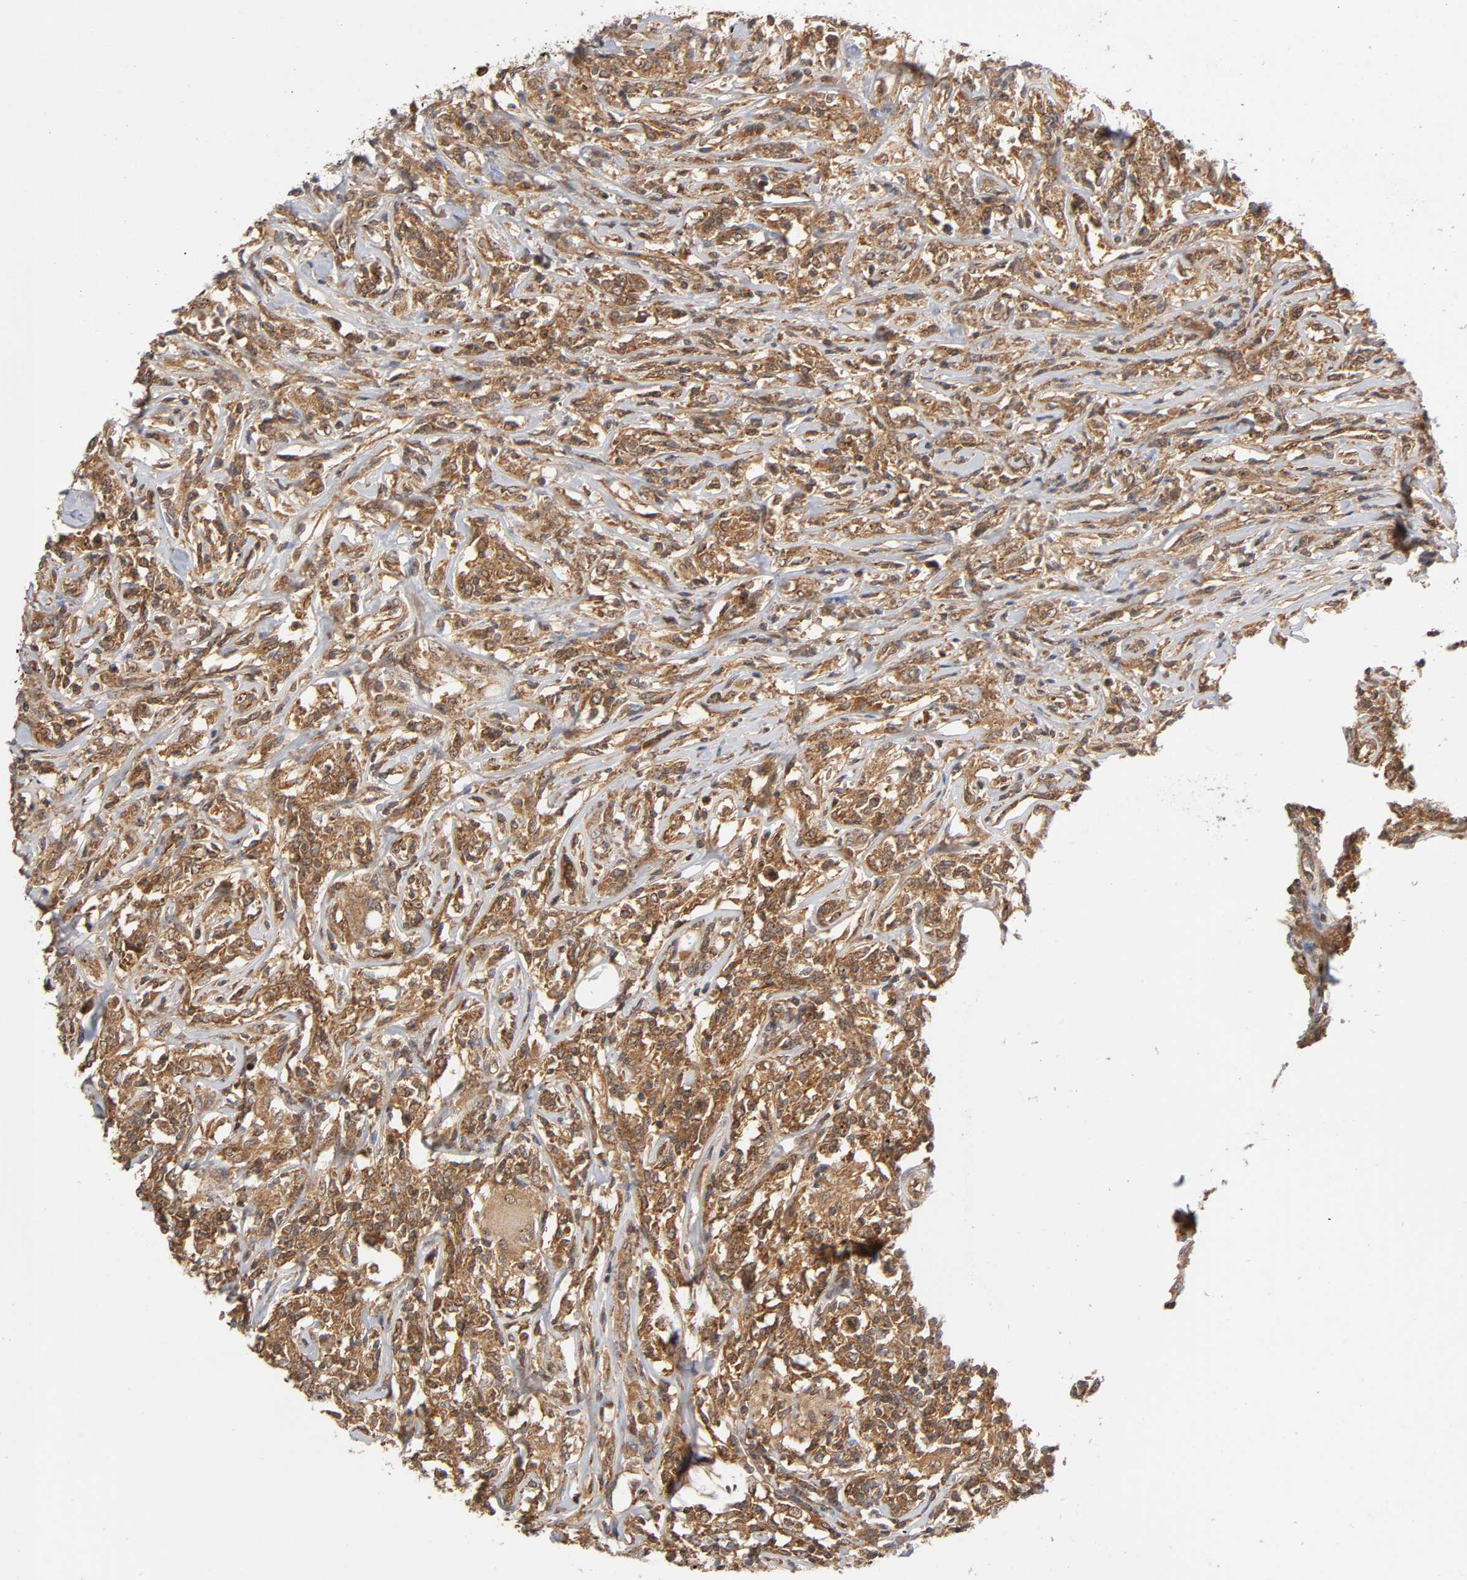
{"staining": {"intensity": "strong", "quantity": ">75%", "location": "cytoplasmic/membranous"}, "tissue": "lymphoma", "cell_type": "Tumor cells", "image_type": "cancer", "snomed": [{"axis": "morphology", "description": "Malignant lymphoma, non-Hodgkin's type, High grade"}, {"axis": "topography", "description": "Lymph node"}], "caption": "Immunohistochemistry (IHC) (DAB (3,3'-diaminobenzidine)) staining of malignant lymphoma, non-Hodgkin's type (high-grade) exhibits strong cytoplasmic/membranous protein positivity in about >75% of tumor cells.", "gene": "PAFAH1B1", "patient": {"sex": "female", "age": 84}}